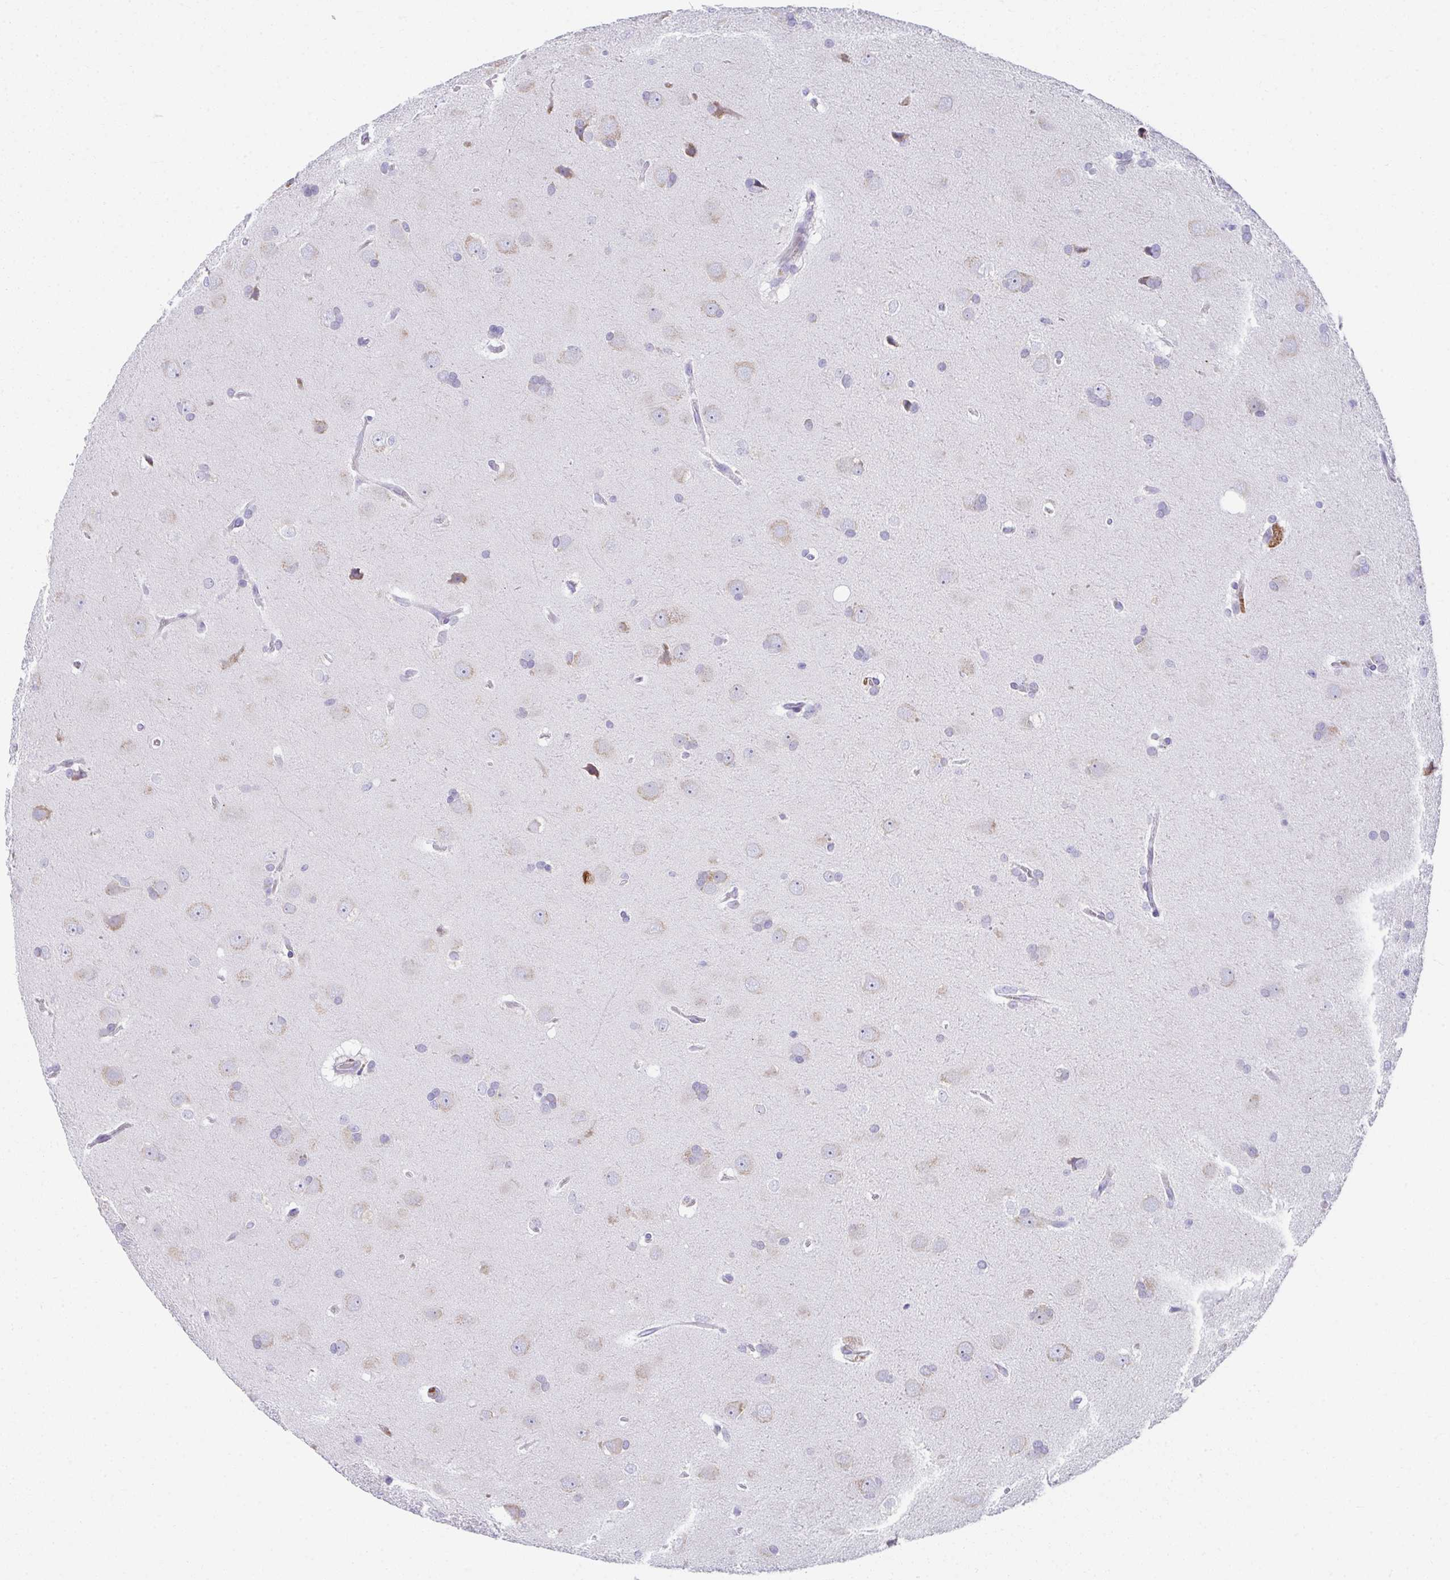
{"staining": {"intensity": "negative", "quantity": "none", "location": "none"}, "tissue": "glioma", "cell_type": "Tumor cells", "image_type": "cancer", "snomed": [{"axis": "morphology", "description": "Glioma, malignant, Low grade"}, {"axis": "topography", "description": "Brain"}], "caption": "Tumor cells are negative for protein expression in human glioma.", "gene": "FASLG", "patient": {"sex": "female", "age": 54}}